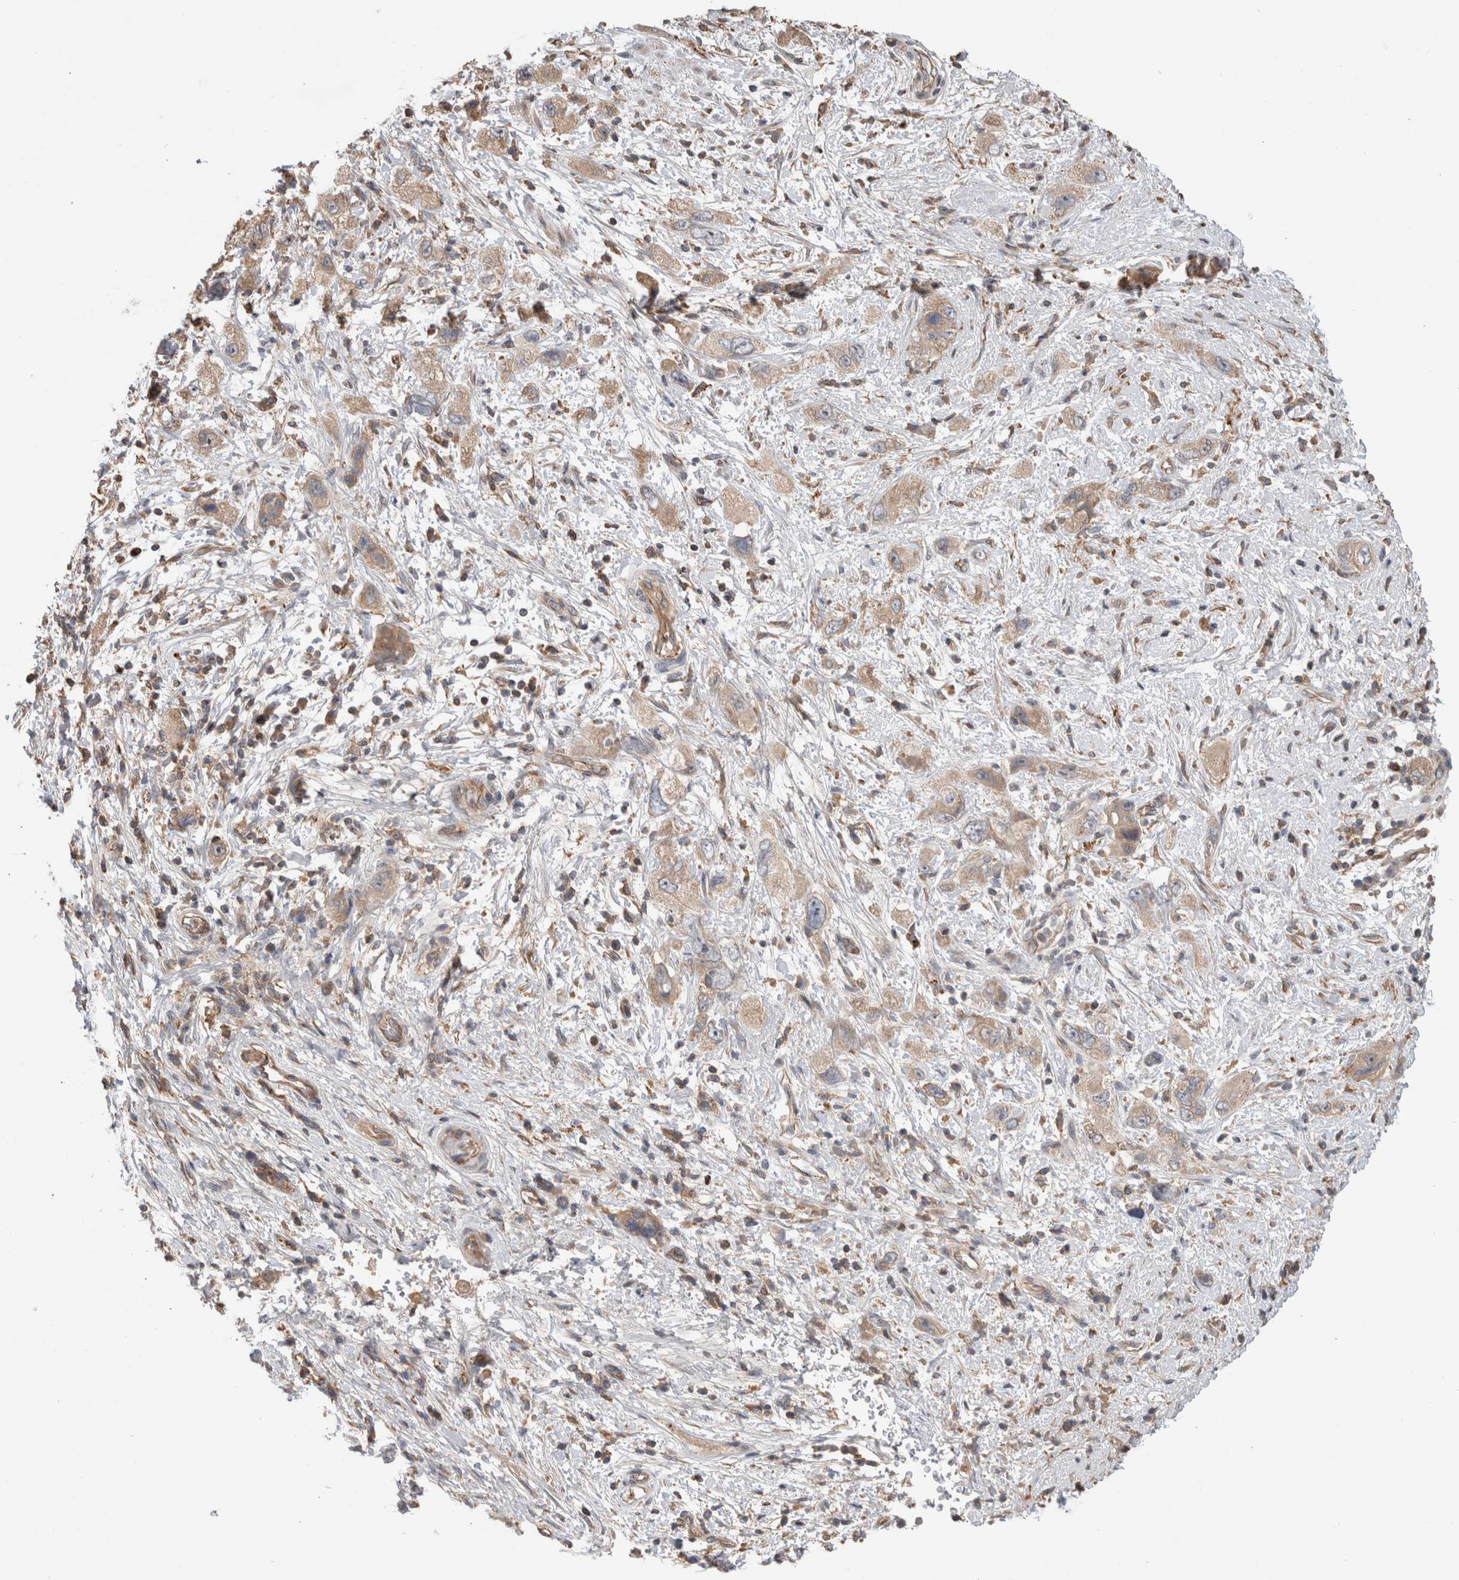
{"staining": {"intensity": "weak", "quantity": ">75%", "location": "cytoplasmic/membranous"}, "tissue": "pancreatic cancer", "cell_type": "Tumor cells", "image_type": "cancer", "snomed": [{"axis": "morphology", "description": "Adenocarcinoma, NOS"}, {"axis": "topography", "description": "Pancreas"}], "caption": "Pancreatic cancer tissue reveals weak cytoplasmic/membranous expression in about >75% of tumor cells", "gene": "TARBP1", "patient": {"sex": "female", "age": 73}}